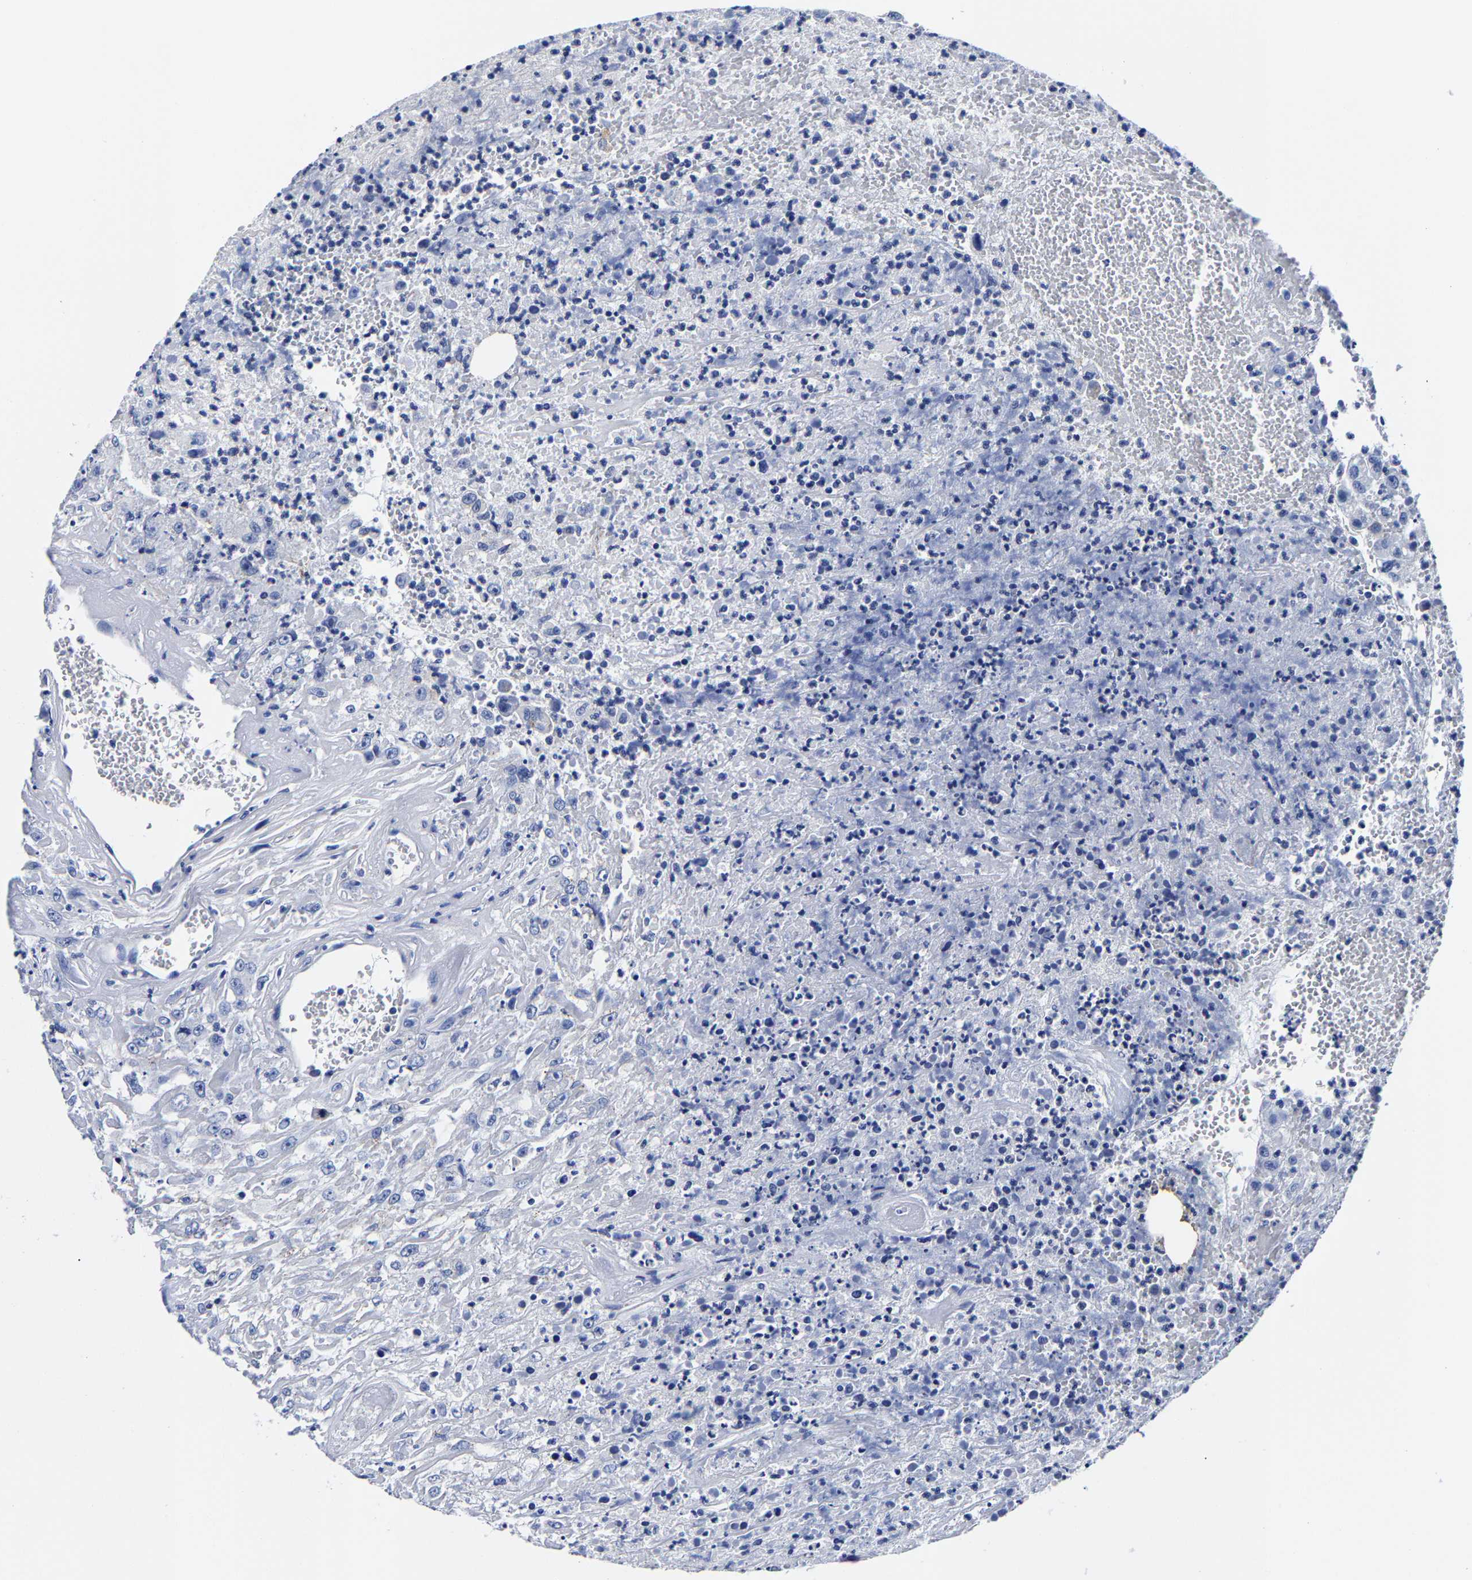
{"staining": {"intensity": "negative", "quantity": "none", "location": "none"}, "tissue": "urothelial cancer", "cell_type": "Tumor cells", "image_type": "cancer", "snomed": [{"axis": "morphology", "description": "Urothelial carcinoma, High grade"}, {"axis": "topography", "description": "Urinary bladder"}], "caption": "The photomicrograph reveals no staining of tumor cells in urothelial cancer.", "gene": "CPA2", "patient": {"sex": "male", "age": 46}}